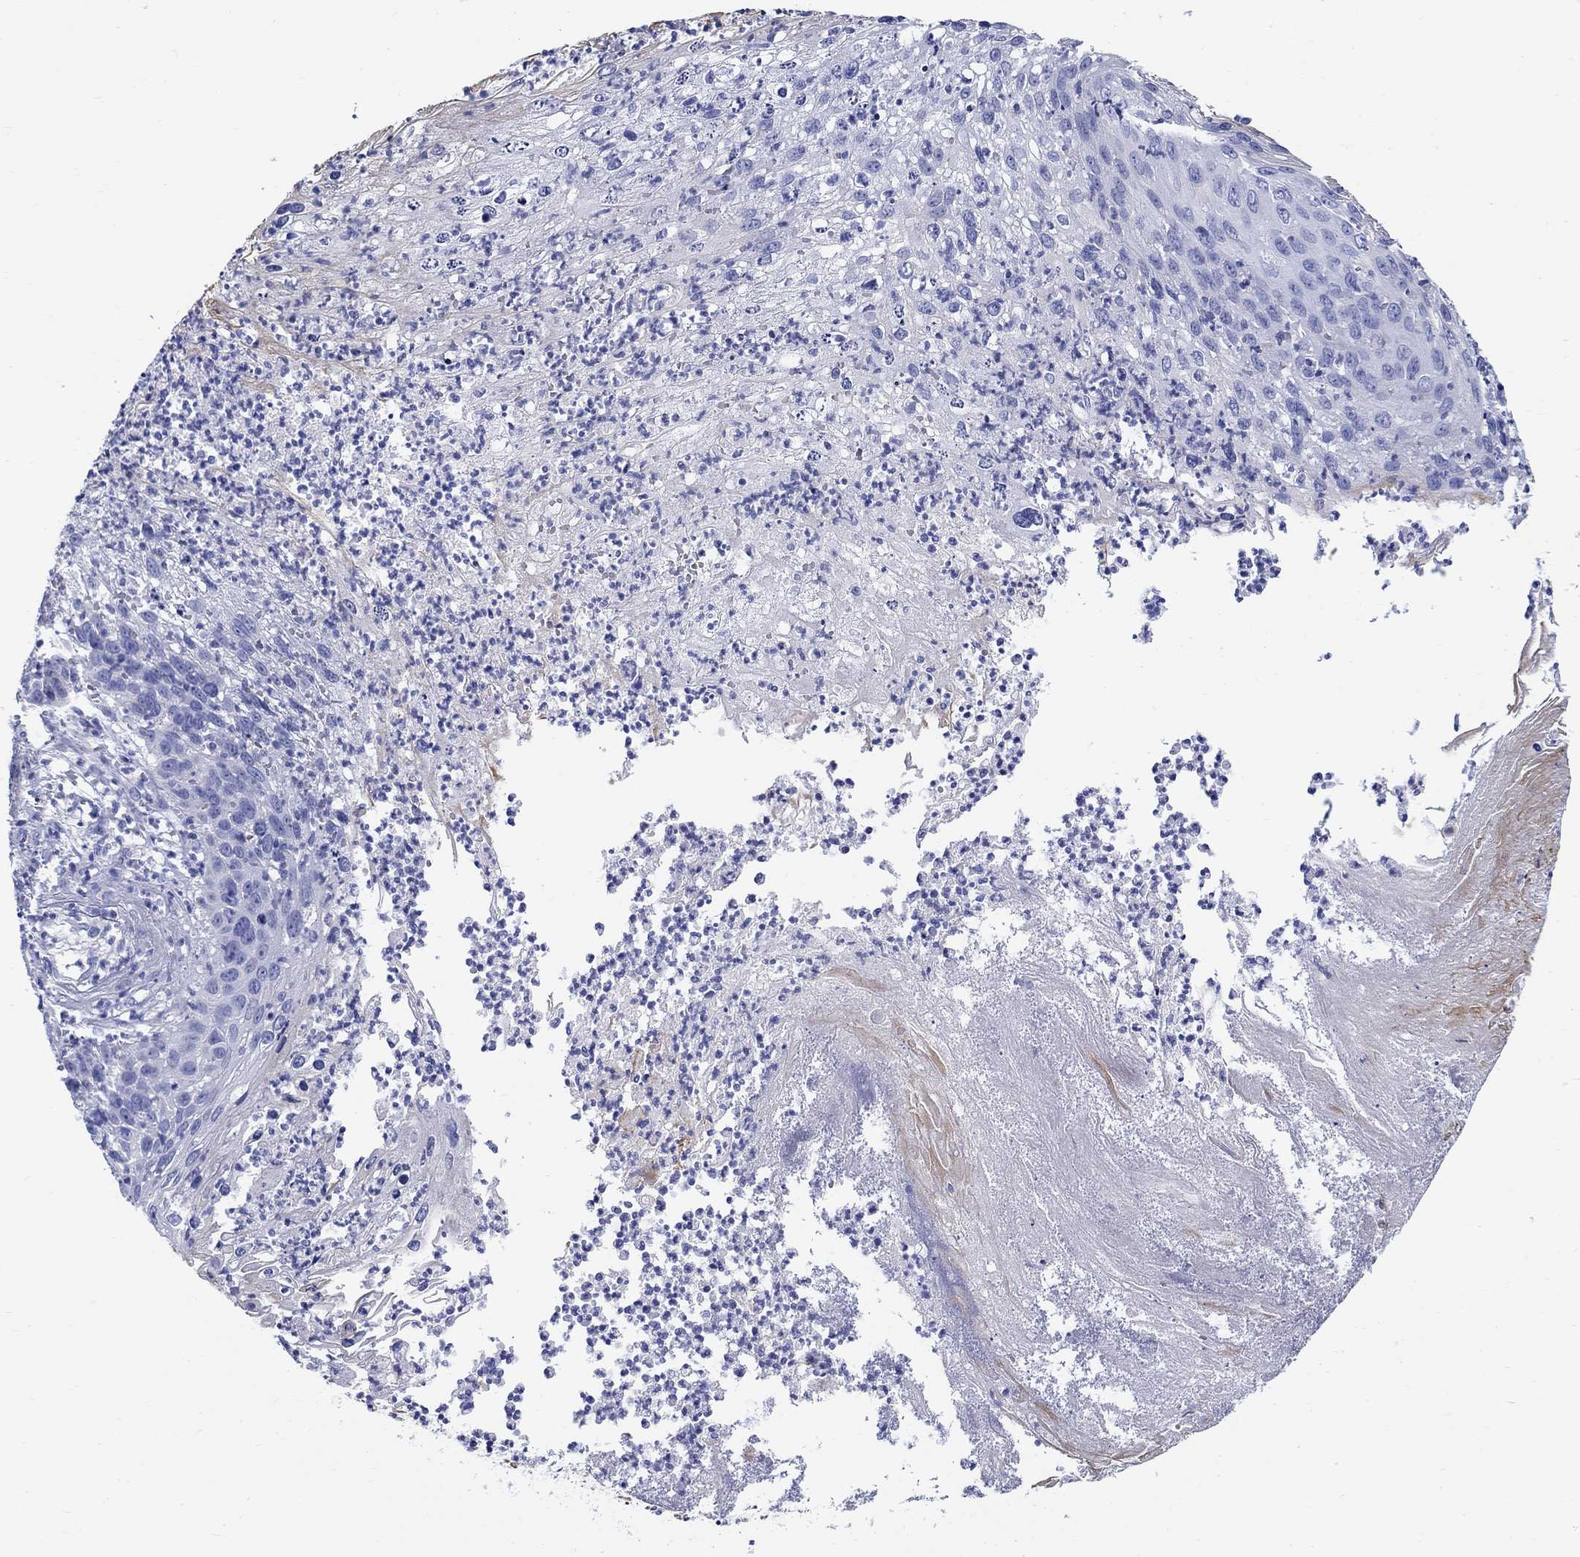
{"staining": {"intensity": "negative", "quantity": "none", "location": "none"}, "tissue": "skin cancer", "cell_type": "Tumor cells", "image_type": "cancer", "snomed": [{"axis": "morphology", "description": "Squamous cell carcinoma, NOS"}, {"axis": "topography", "description": "Skin"}], "caption": "Immunohistochemistry of human skin squamous cell carcinoma displays no expression in tumor cells. The staining is performed using DAB brown chromogen with nuclei counter-stained in using hematoxylin.", "gene": "CRYGS", "patient": {"sex": "male", "age": 92}}